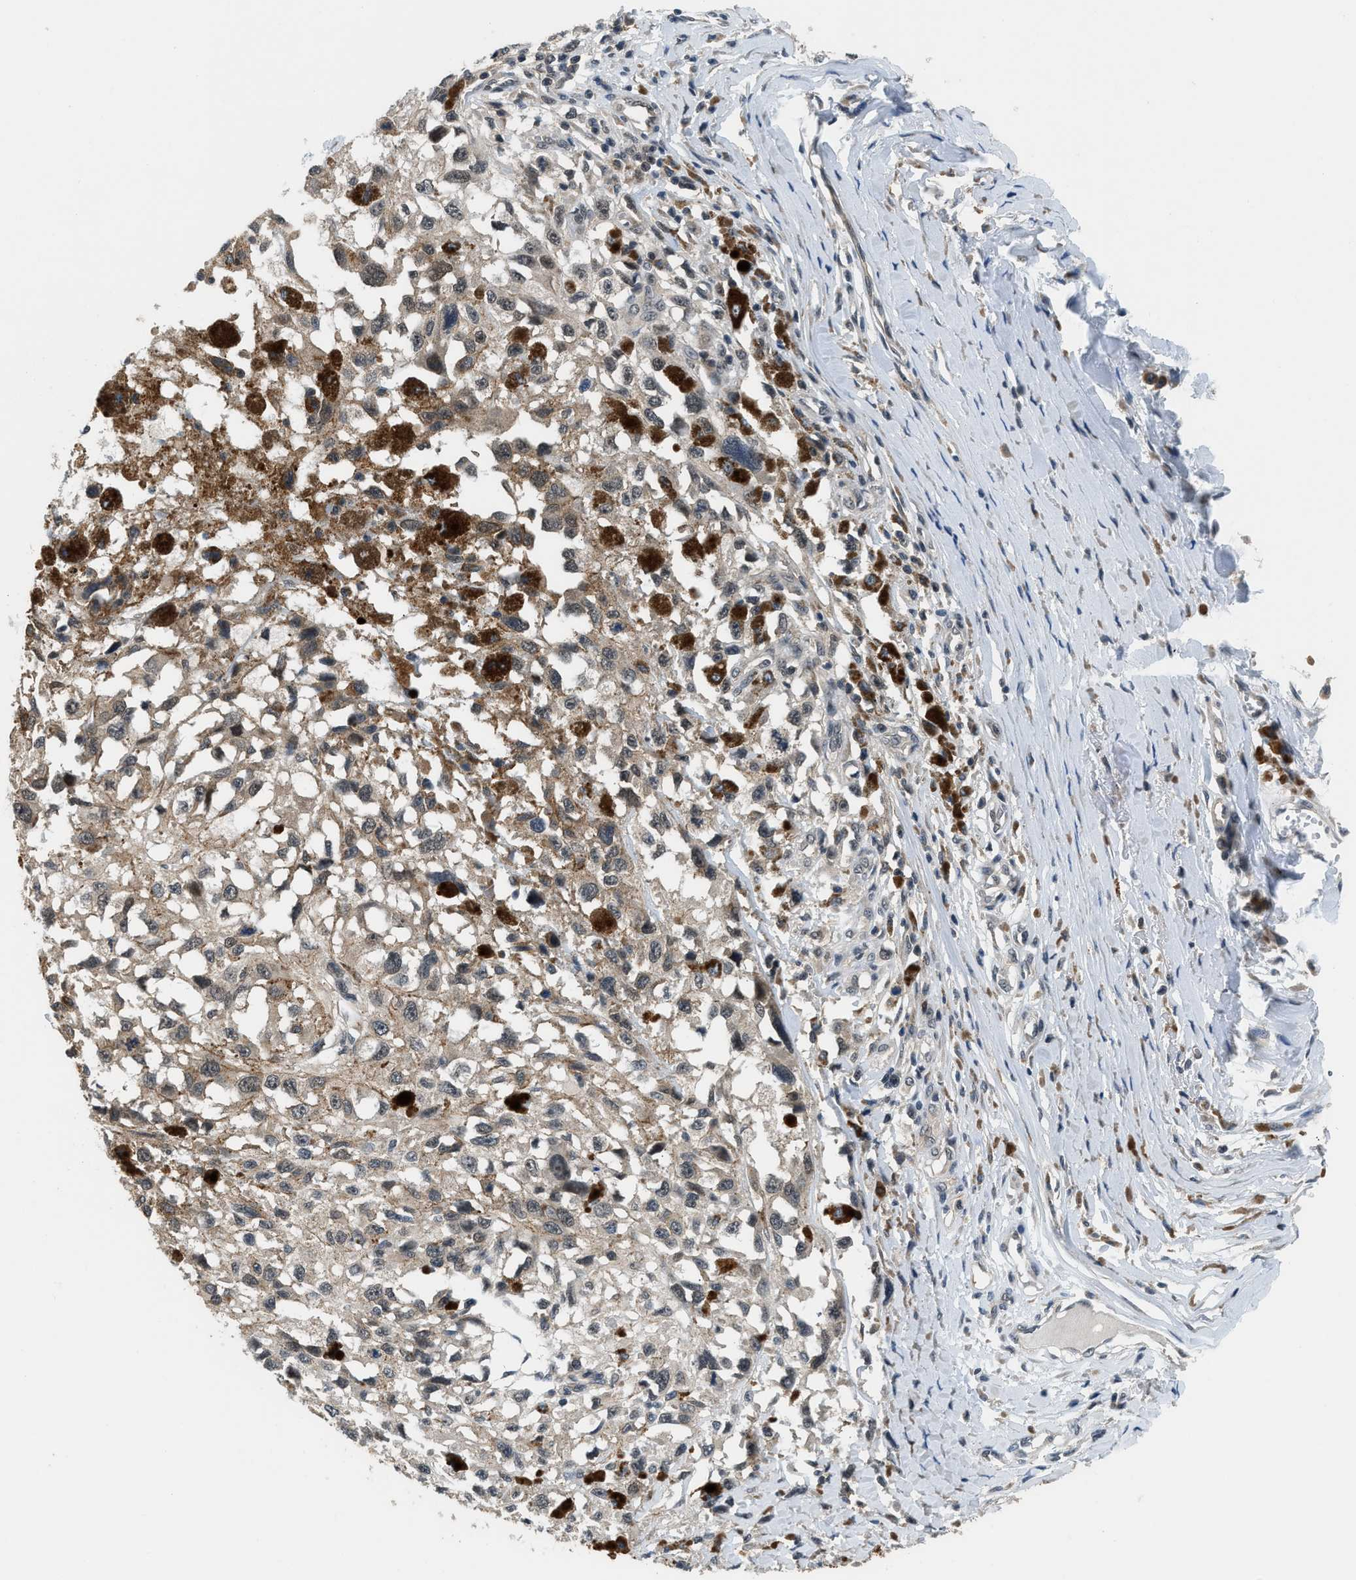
{"staining": {"intensity": "moderate", "quantity": ">75%", "location": "cytoplasmic/membranous"}, "tissue": "melanoma", "cell_type": "Tumor cells", "image_type": "cancer", "snomed": [{"axis": "morphology", "description": "Malignant melanoma, Metastatic site"}, {"axis": "topography", "description": "Lymph node"}], "caption": "Immunohistochemical staining of melanoma displays moderate cytoplasmic/membranous protein positivity in approximately >75% of tumor cells.", "gene": "MTMR1", "patient": {"sex": "male", "age": 59}}